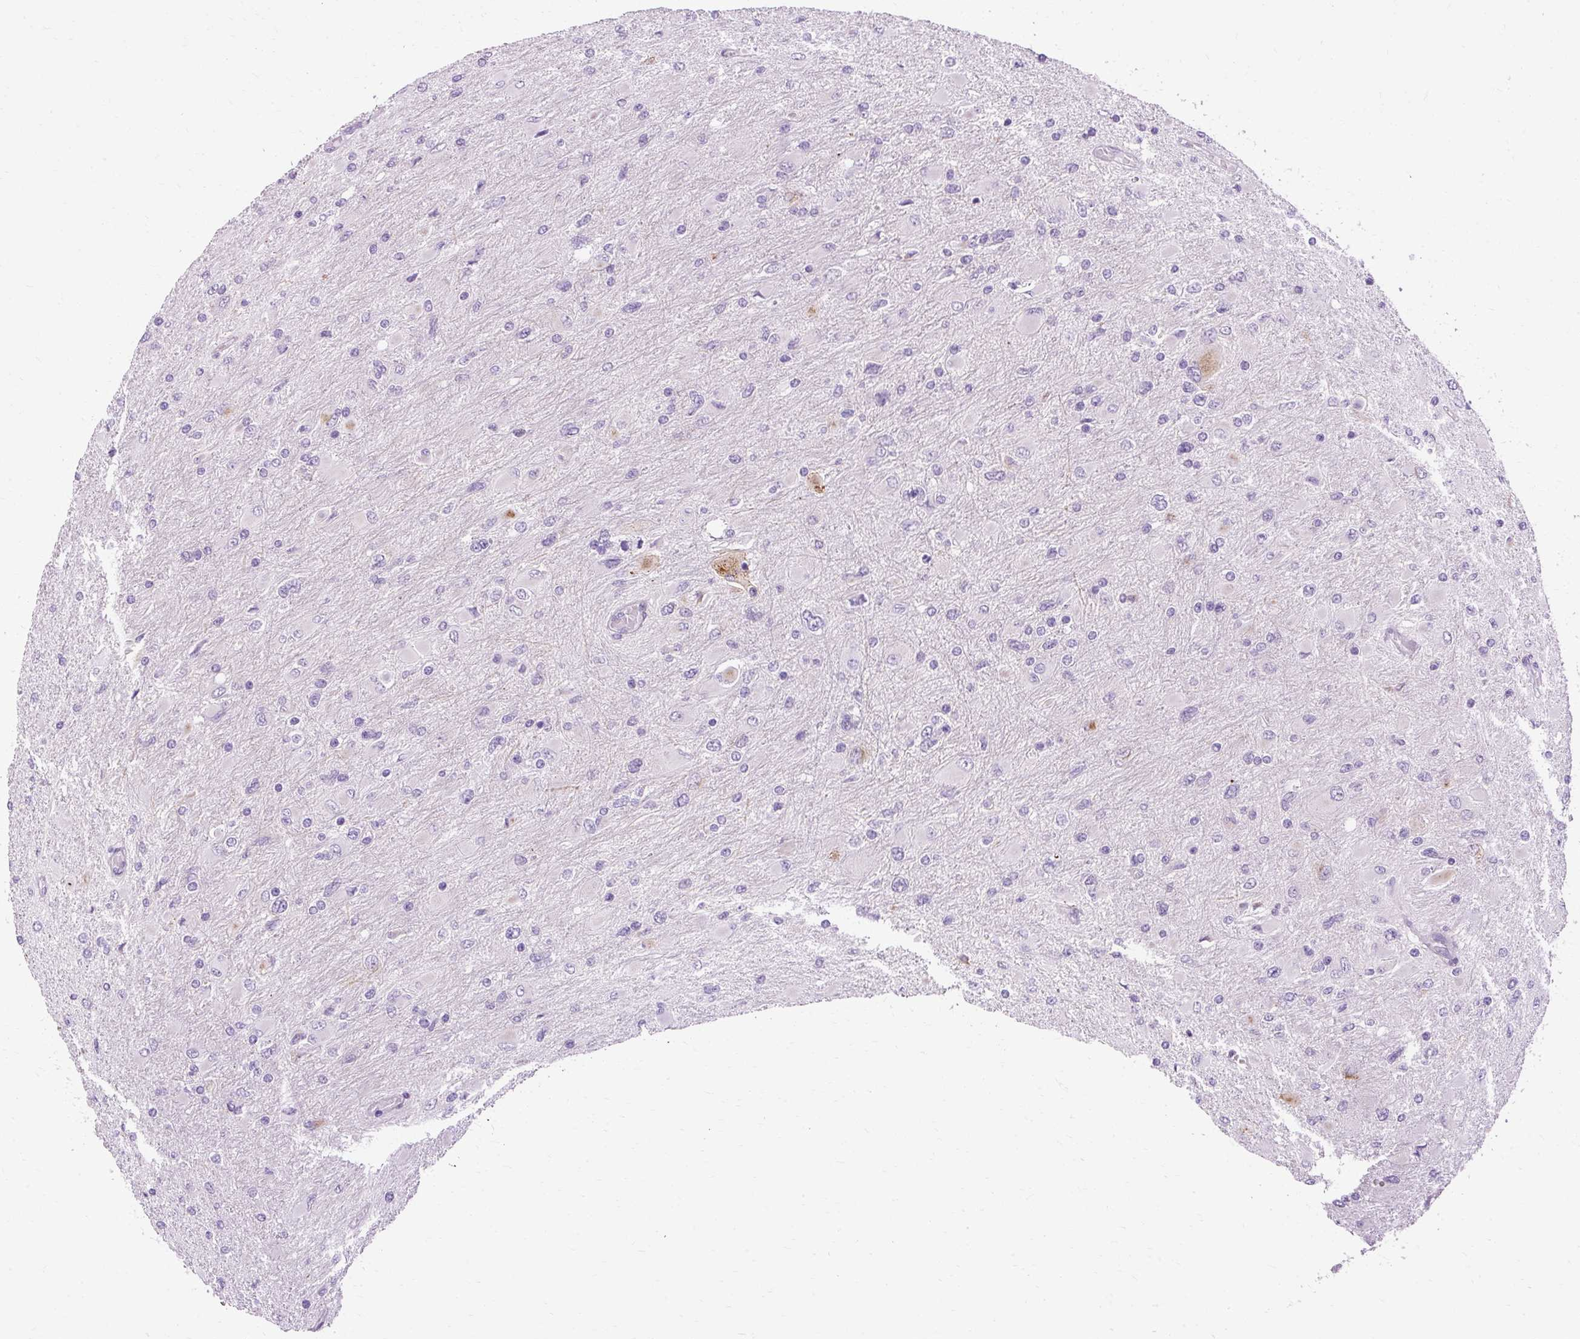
{"staining": {"intensity": "moderate", "quantity": "<25%", "location": "cytoplasmic/membranous"}, "tissue": "glioma", "cell_type": "Tumor cells", "image_type": "cancer", "snomed": [{"axis": "morphology", "description": "Glioma, malignant, High grade"}, {"axis": "topography", "description": "Cerebral cortex"}], "caption": "Malignant glioma (high-grade) tissue demonstrates moderate cytoplasmic/membranous staining in about <25% of tumor cells, visualized by immunohistochemistry.", "gene": "B3GNT4", "patient": {"sex": "female", "age": 36}}